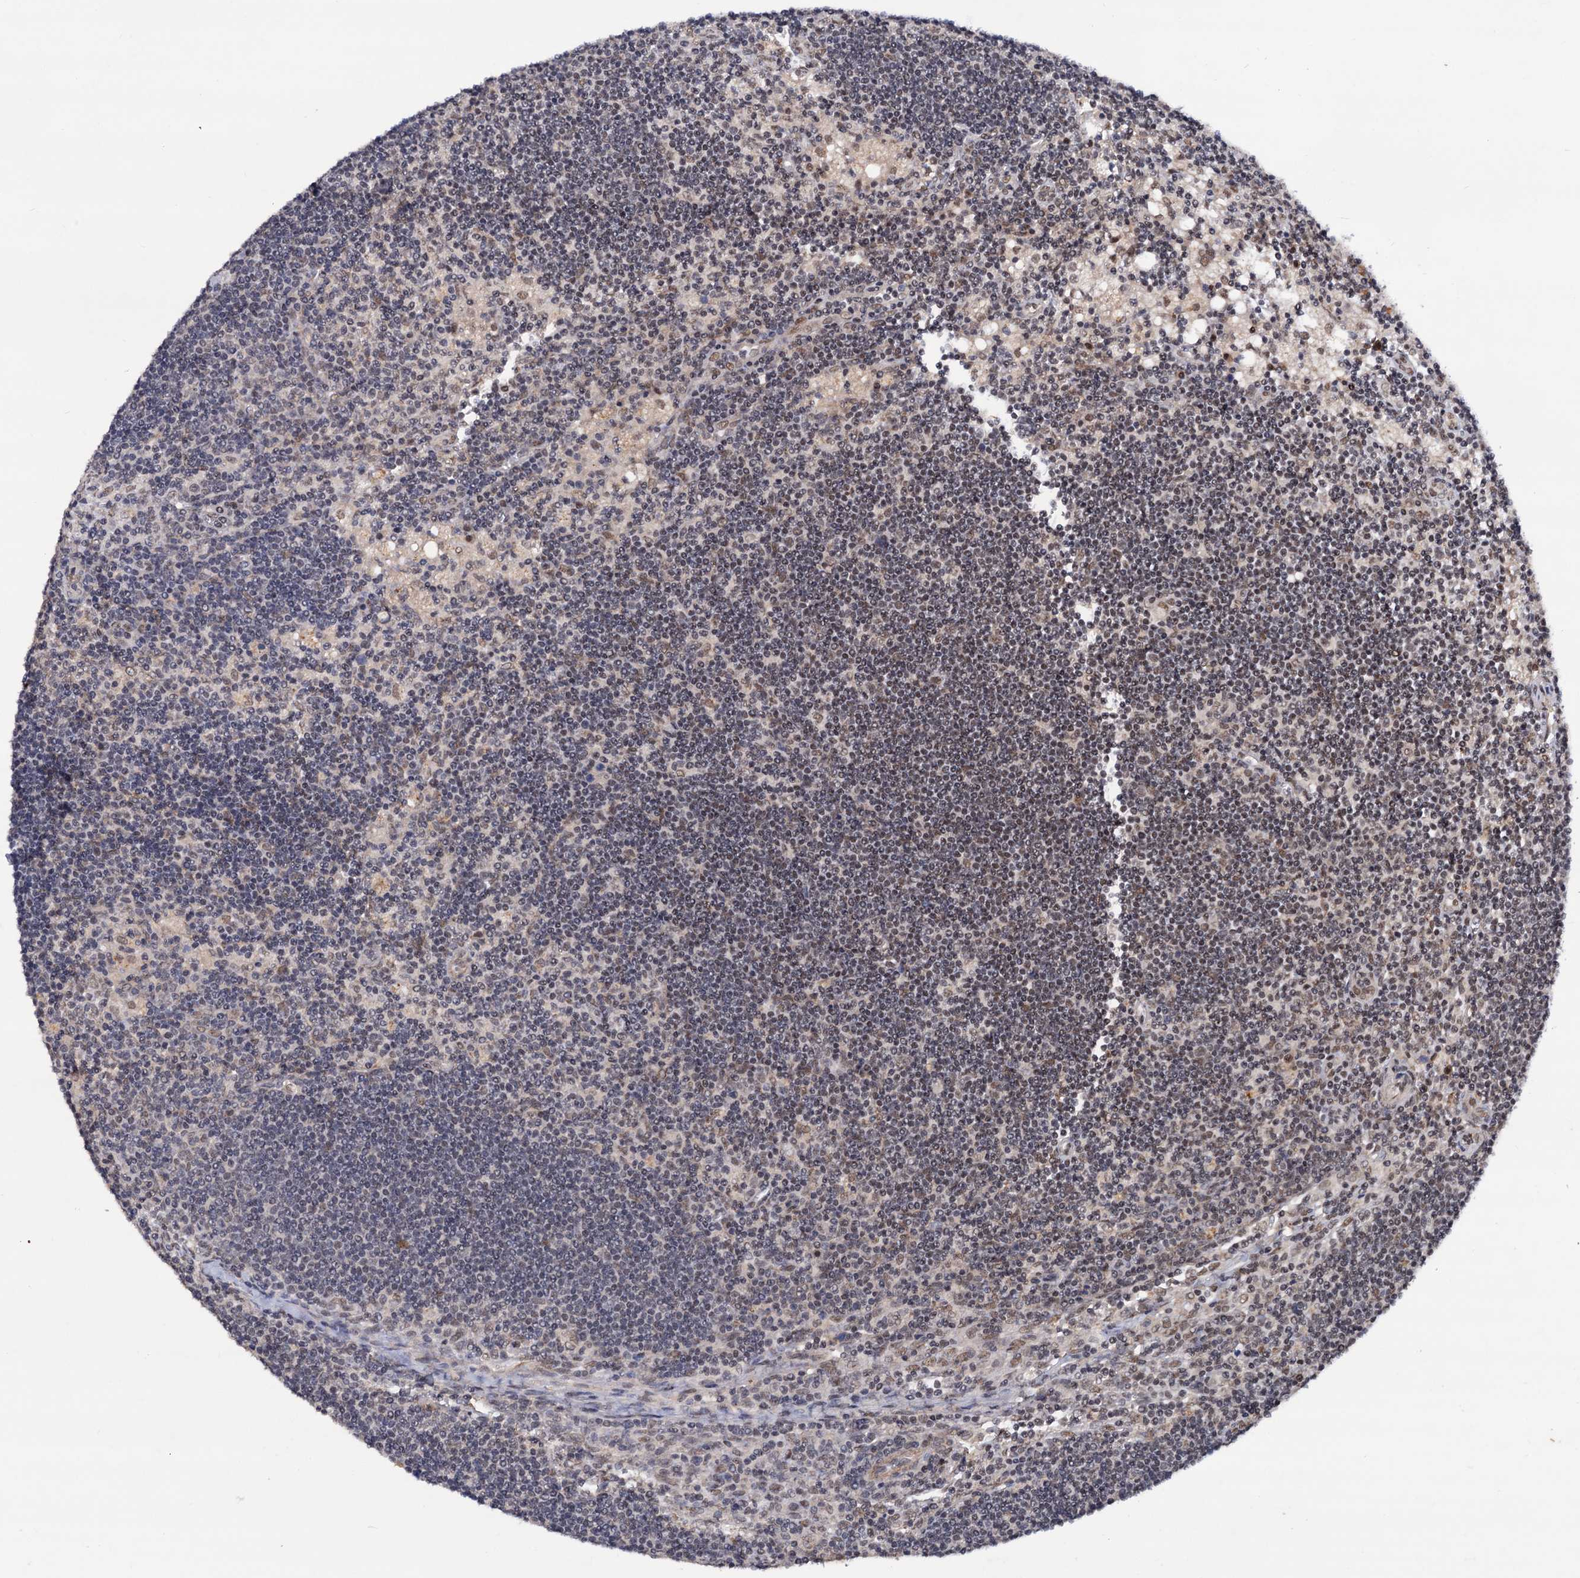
{"staining": {"intensity": "weak", "quantity": "<25%", "location": "cytoplasmic/membranous,nuclear"}, "tissue": "lymph node", "cell_type": "Germinal center cells", "image_type": "normal", "snomed": [{"axis": "morphology", "description": "Normal tissue, NOS"}, {"axis": "topography", "description": "Lymph node"}], "caption": "IHC photomicrograph of unremarkable lymph node stained for a protein (brown), which exhibits no staining in germinal center cells.", "gene": "TBC1D12", "patient": {"sex": "male", "age": 24}}